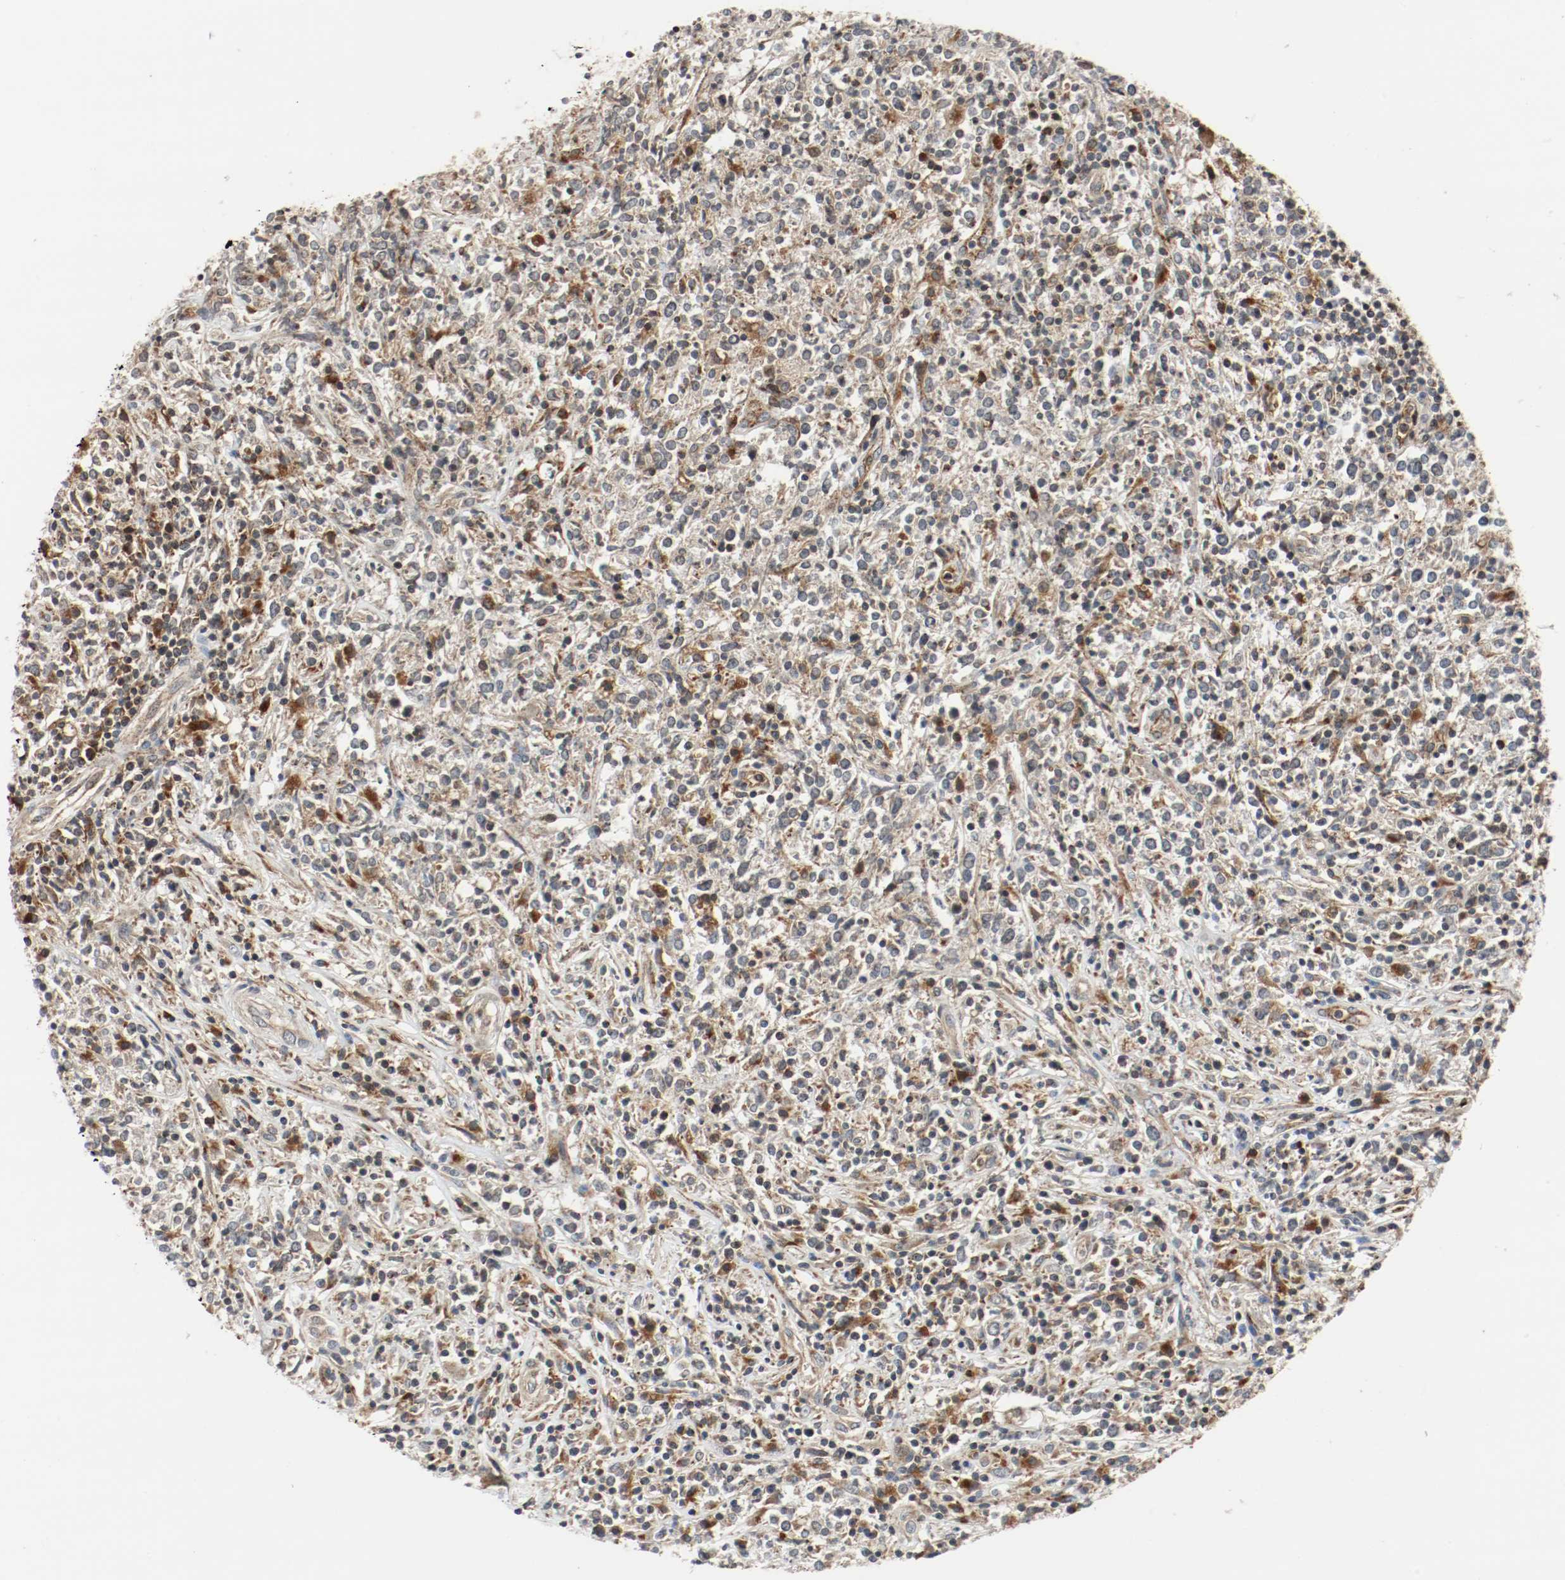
{"staining": {"intensity": "moderate", "quantity": ">75%", "location": "cytoplasmic/membranous"}, "tissue": "lymphoma", "cell_type": "Tumor cells", "image_type": "cancer", "snomed": [{"axis": "morphology", "description": "Malignant lymphoma, non-Hodgkin's type, High grade"}, {"axis": "topography", "description": "Lymph node"}], "caption": "Protein staining displays moderate cytoplasmic/membranous expression in approximately >75% of tumor cells in high-grade malignant lymphoma, non-Hodgkin's type.", "gene": "LAMP2", "patient": {"sex": "female", "age": 84}}